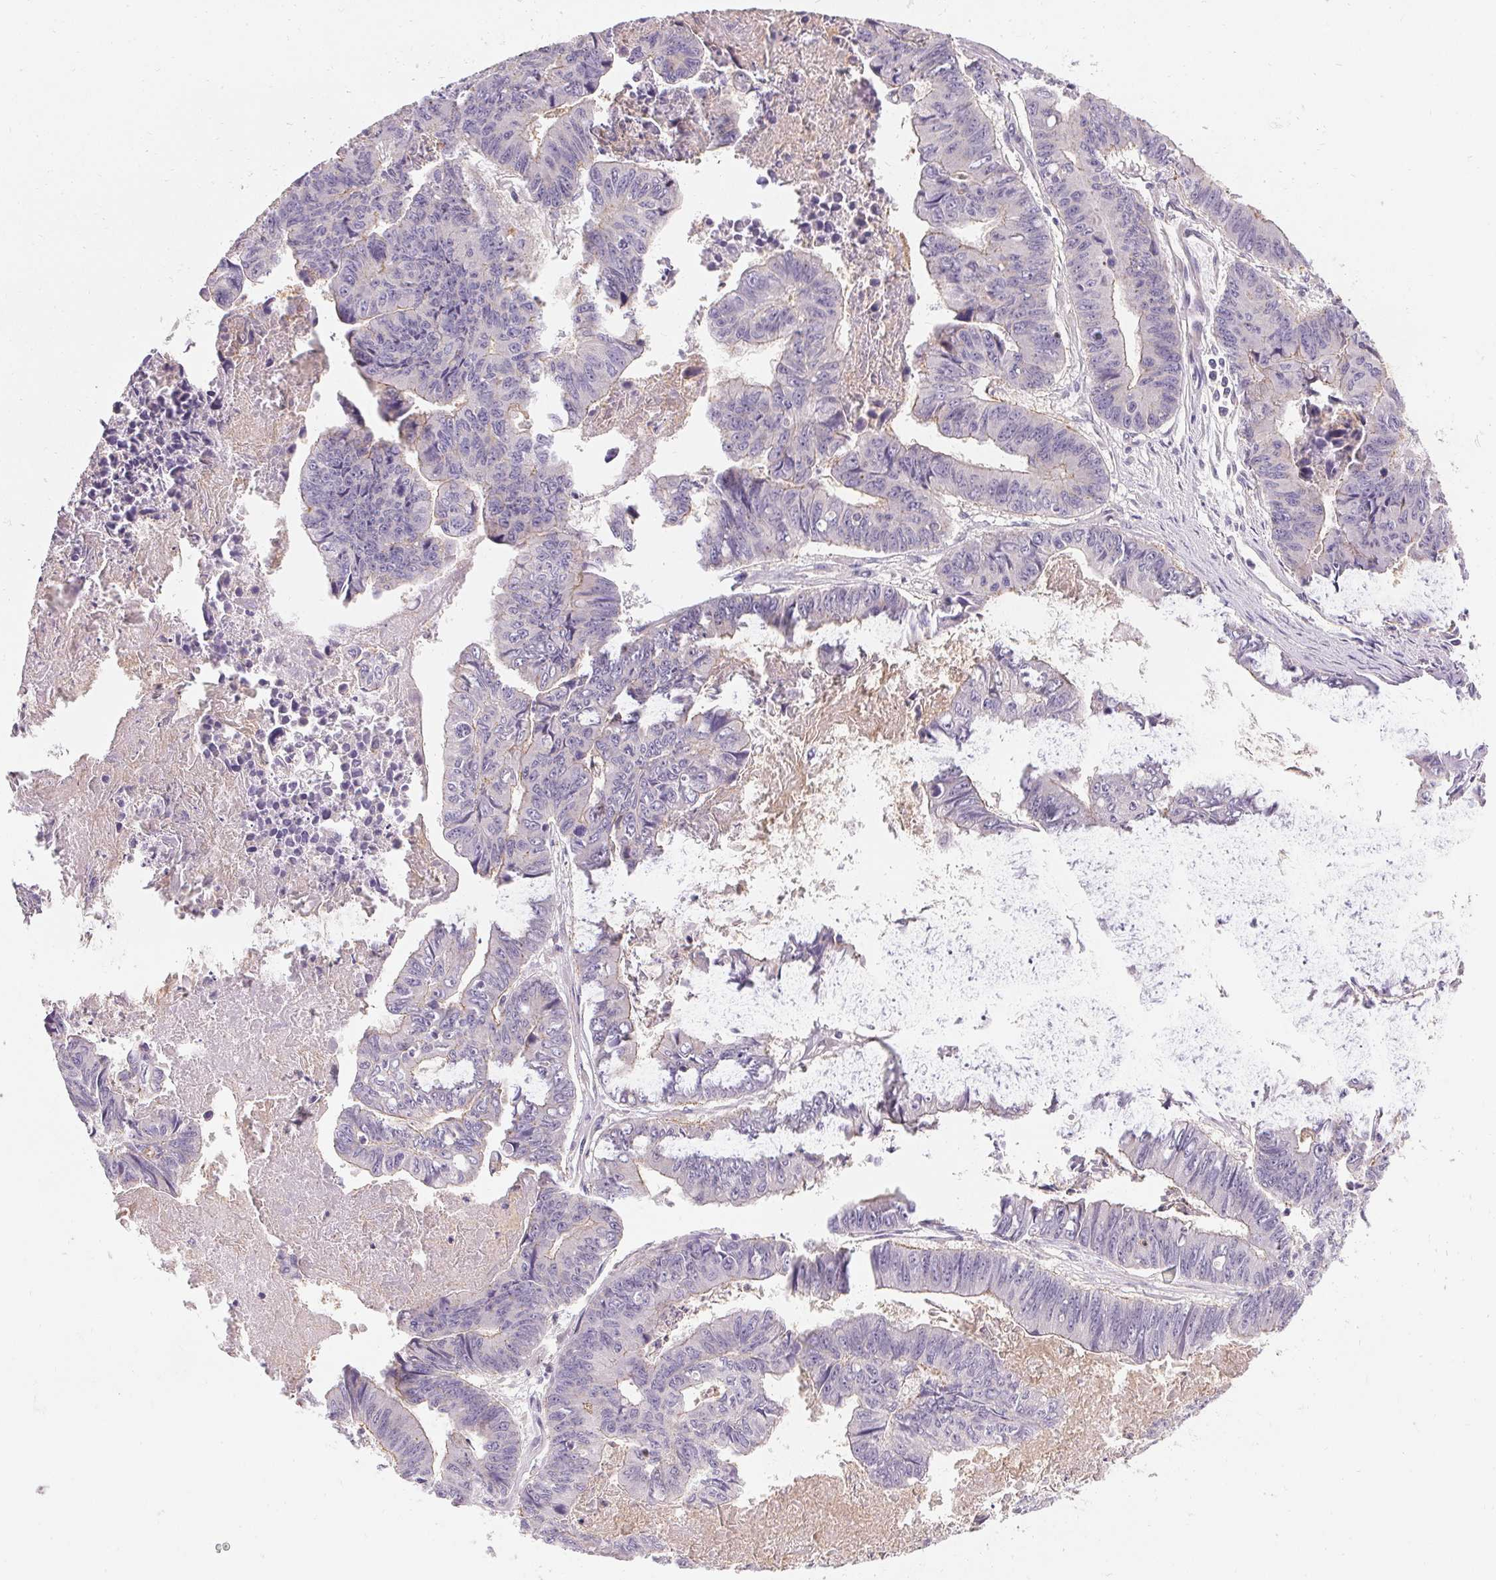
{"staining": {"intensity": "negative", "quantity": "none", "location": "none"}, "tissue": "stomach cancer", "cell_type": "Tumor cells", "image_type": "cancer", "snomed": [{"axis": "morphology", "description": "Adenocarcinoma, NOS"}, {"axis": "topography", "description": "Stomach, lower"}], "caption": "This is a photomicrograph of IHC staining of stomach cancer (adenocarcinoma), which shows no positivity in tumor cells.", "gene": "APLP1", "patient": {"sex": "male", "age": 77}}